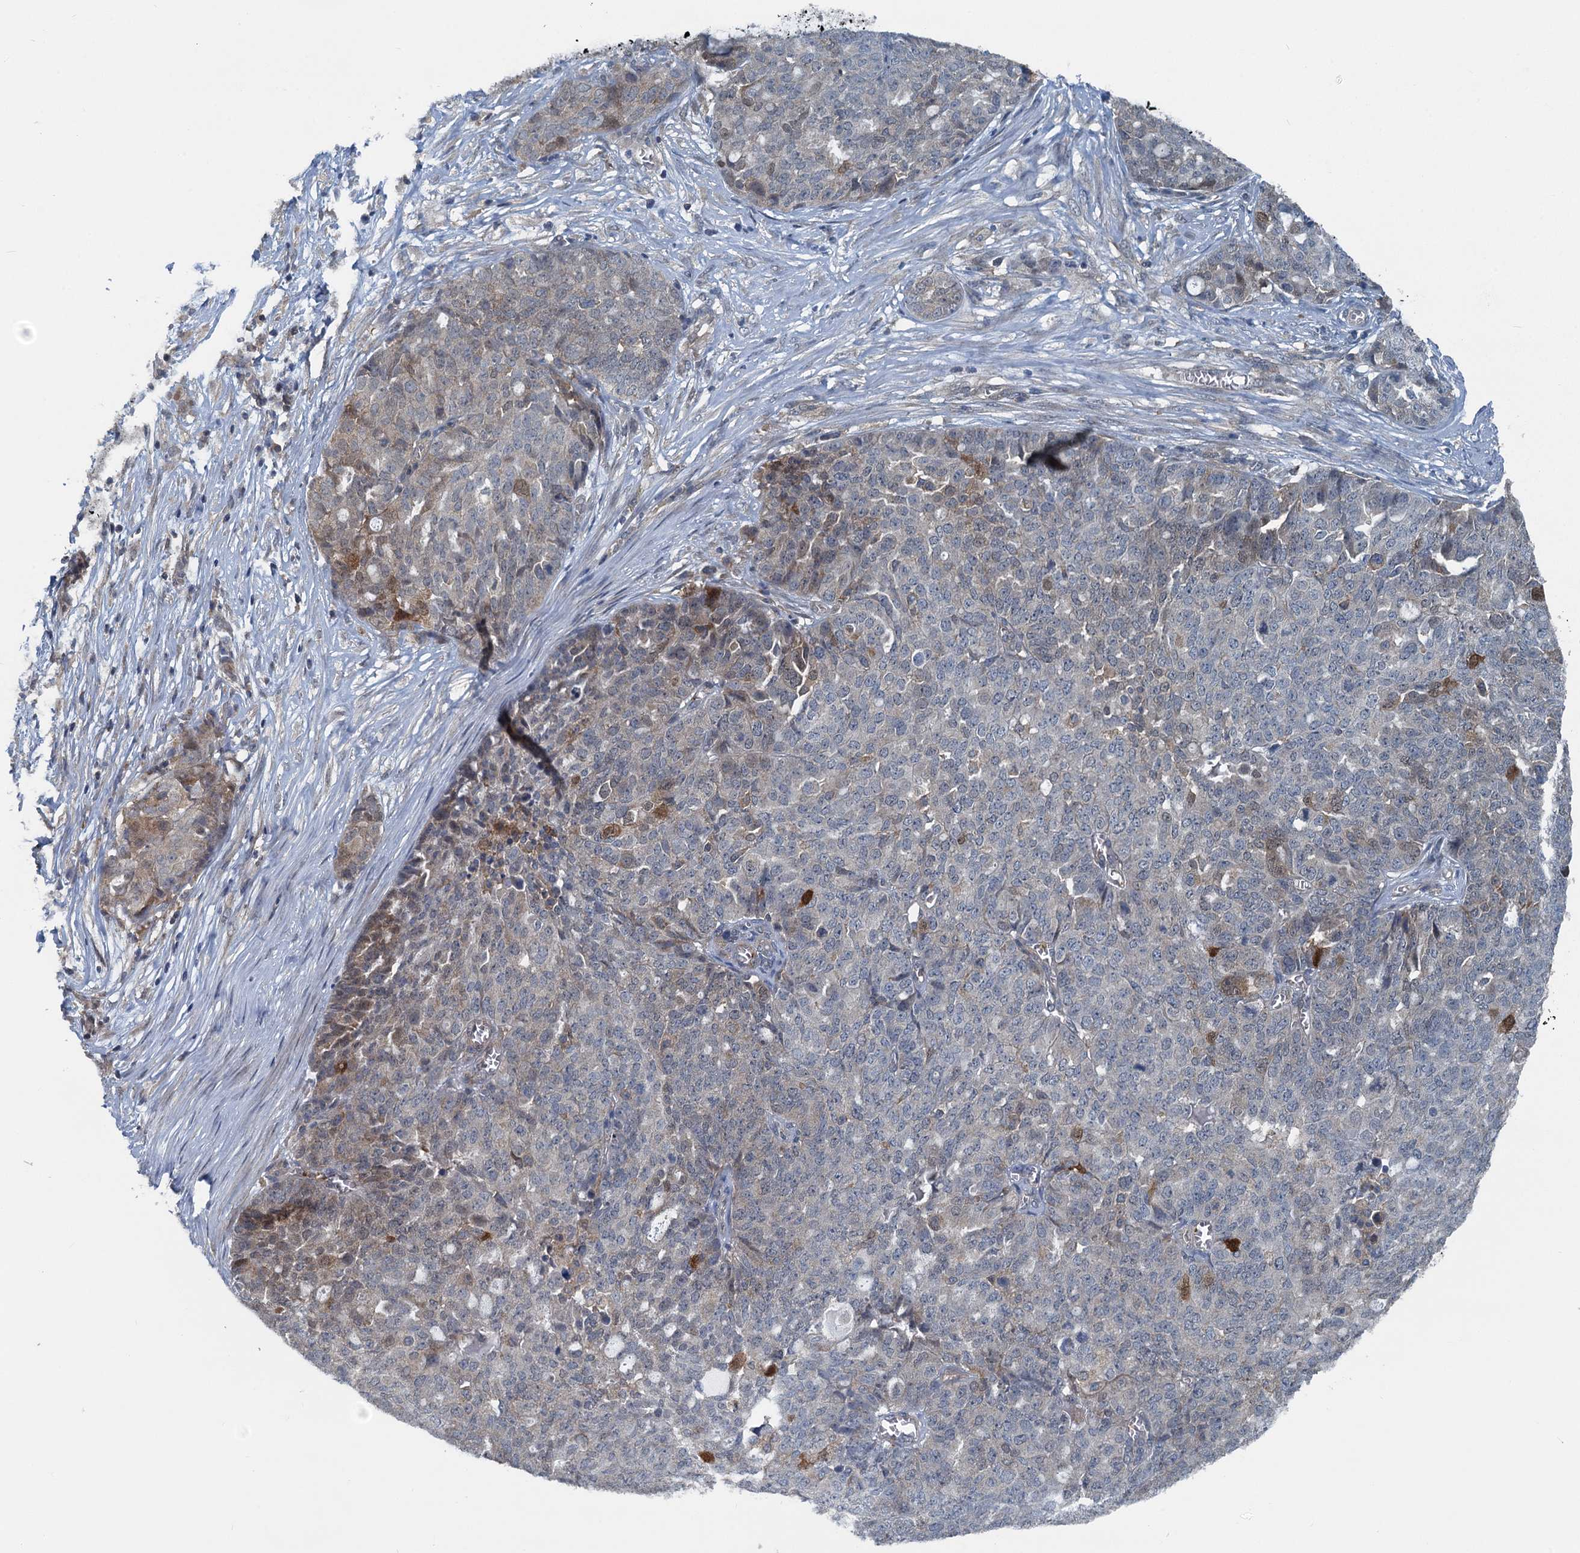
{"staining": {"intensity": "weak", "quantity": "<25%", "location": "cytoplasmic/membranous"}, "tissue": "ovarian cancer", "cell_type": "Tumor cells", "image_type": "cancer", "snomed": [{"axis": "morphology", "description": "Cystadenocarcinoma, serous, NOS"}, {"axis": "topography", "description": "Soft tissue"}, {"axis": "topography", "description": "Ovary"}], "caption": "Immunohistochemistry (IHC) photomicrograph of neoplastic tissue: ovarian cancer stained with DAB reveals no significant protein positivity in tumor cells.", "gene": "GCLM", "patient": {"sex": "female", "age": 57}}